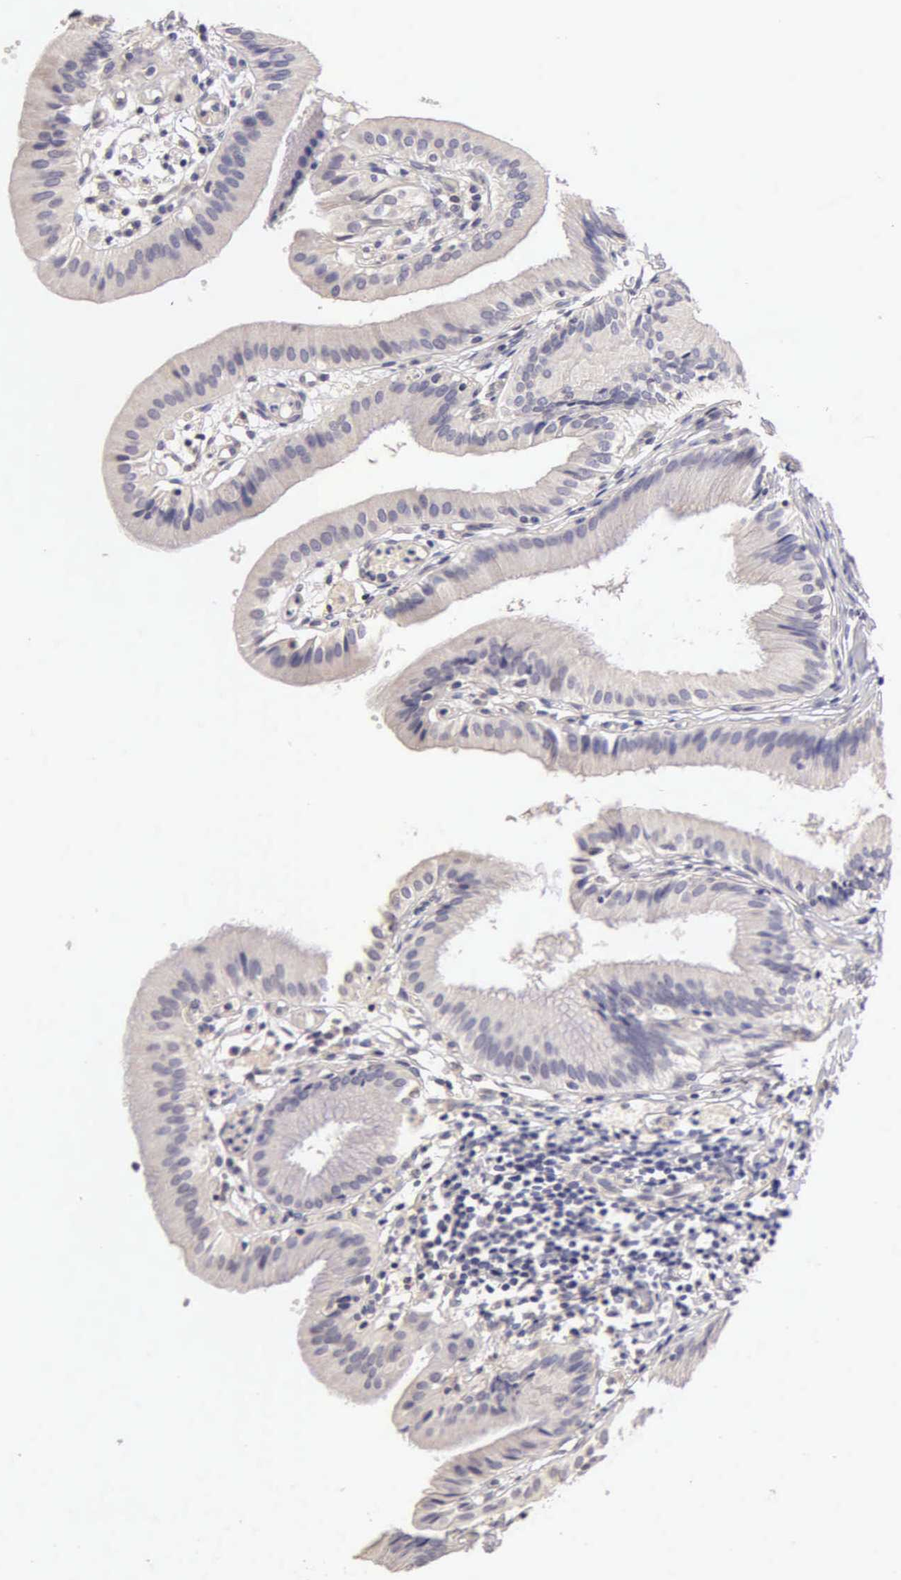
{"staining": {"intensity": "negative", "quantity": "none", "location": "none"}, "tissue": "gallbladder", "cell_type": "Glandular cells", "image_type": "normal", "snomed": [{"axis": "morphology", "description": "Normal tissue, NOS"}, {"axis": "topography", "description": "Gallbladder"}], "caption": "Immunohistochemical staining of normal gallbladder reveals no significant positivity in glandular cells. Nuclei are stained in blue.", "gene": "ESR1", "patient": {"sex": "male", "age": 28}}